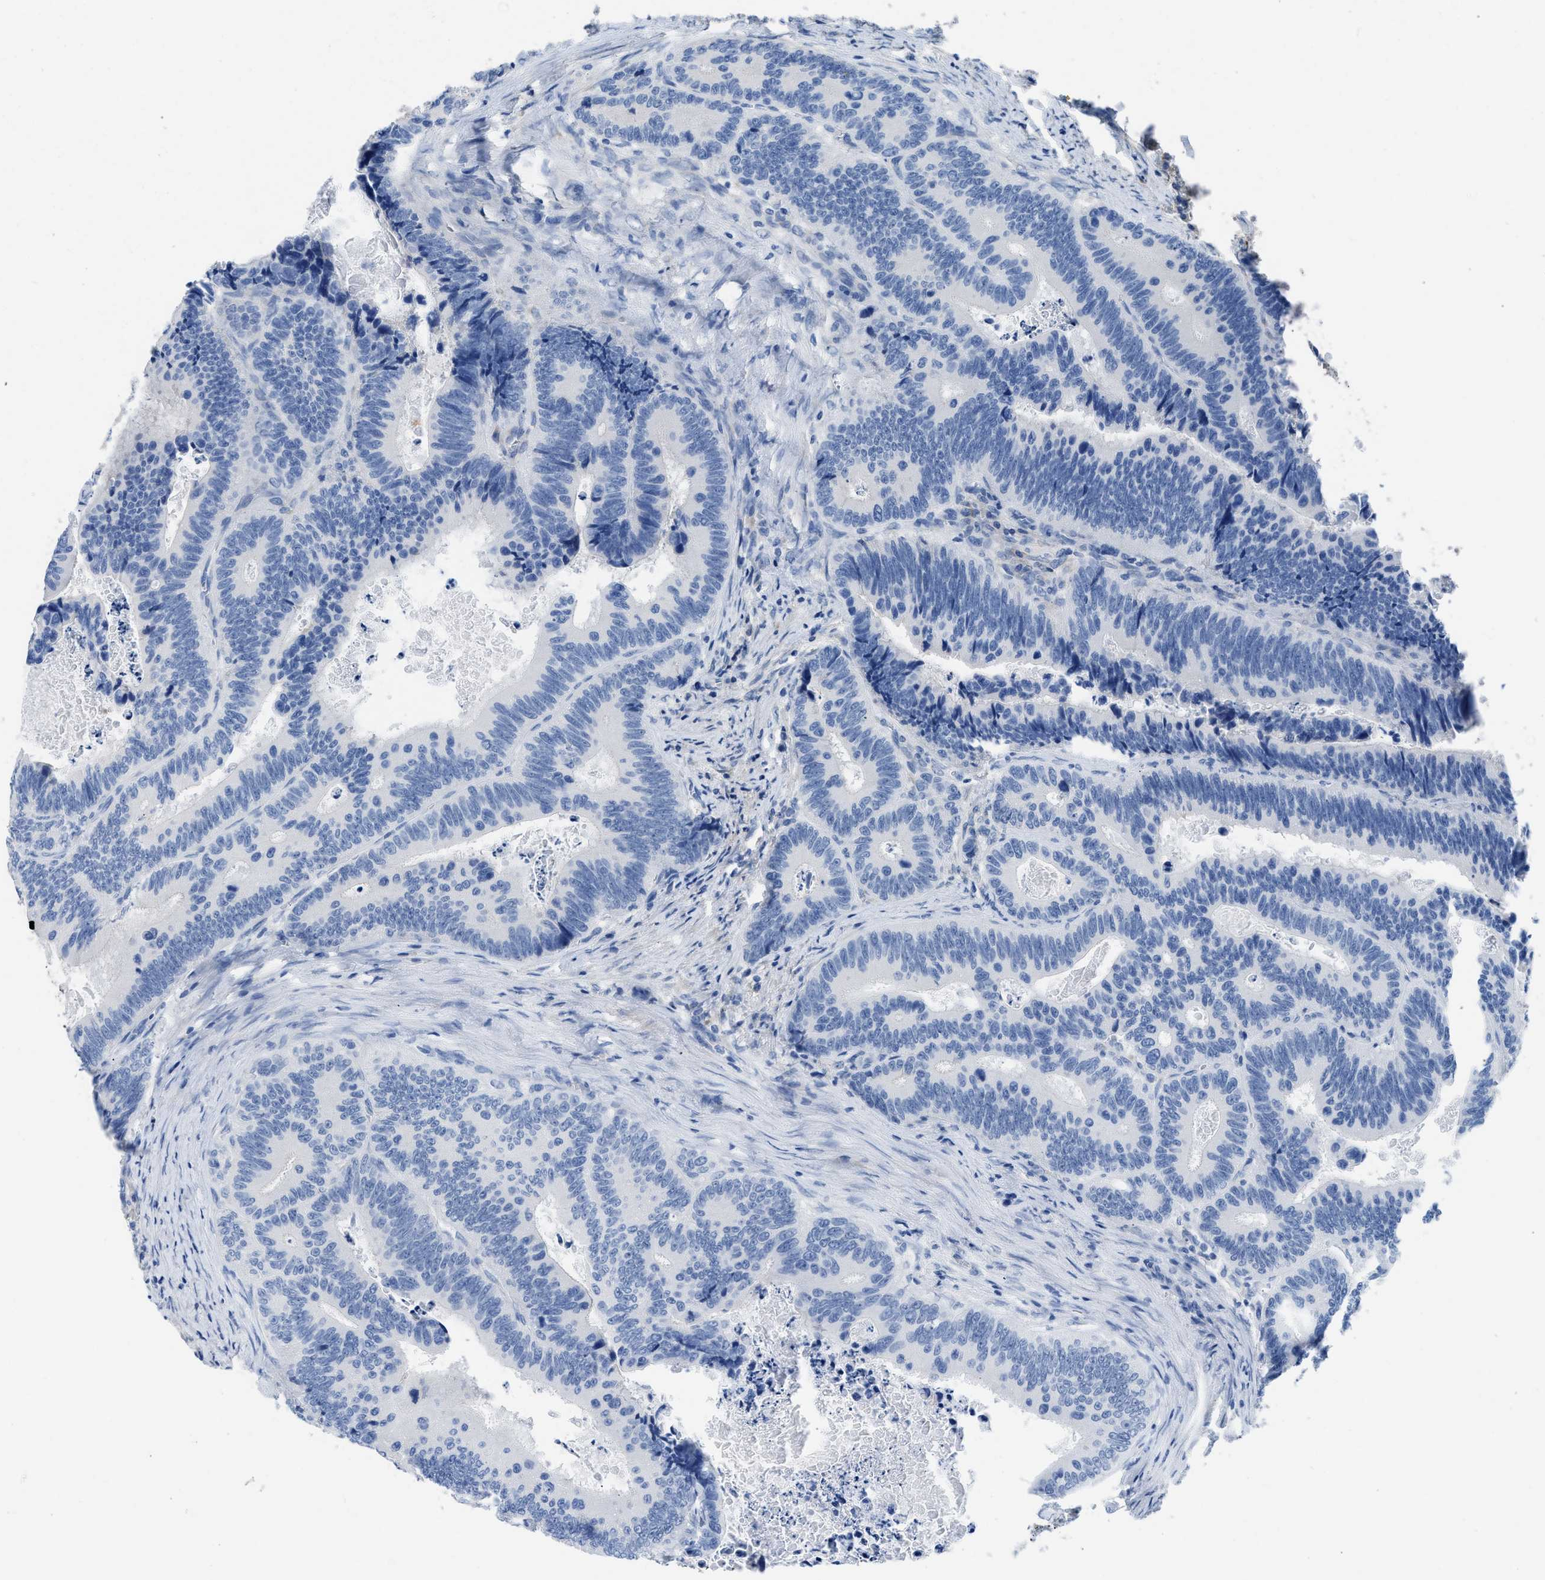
{"staining": {"intensity": "negative", "quantity": "none", "location": "none"}, "tissue": "colorectal cancer", "cell_type": "Tumor cells", "image_type": "cancer", "snomed": [{"axis": "morphology", "description": "Inflammation, NOS"}, {"axis": "morphology", "description": "Adenocarcinoma, NOS"}, {"axis": "topography", "description": "Colon"}], "caption": "This image is of colorectal adenocarcinoma stained with immunohistochemistry (IHC) to label a protein in brown with the nuclei are counter-stained blue. There is no staining in tumor cells. Nuclei are stained in blue.", "gene": "C1S", "patient": {"sex": "male", "age": 72}}